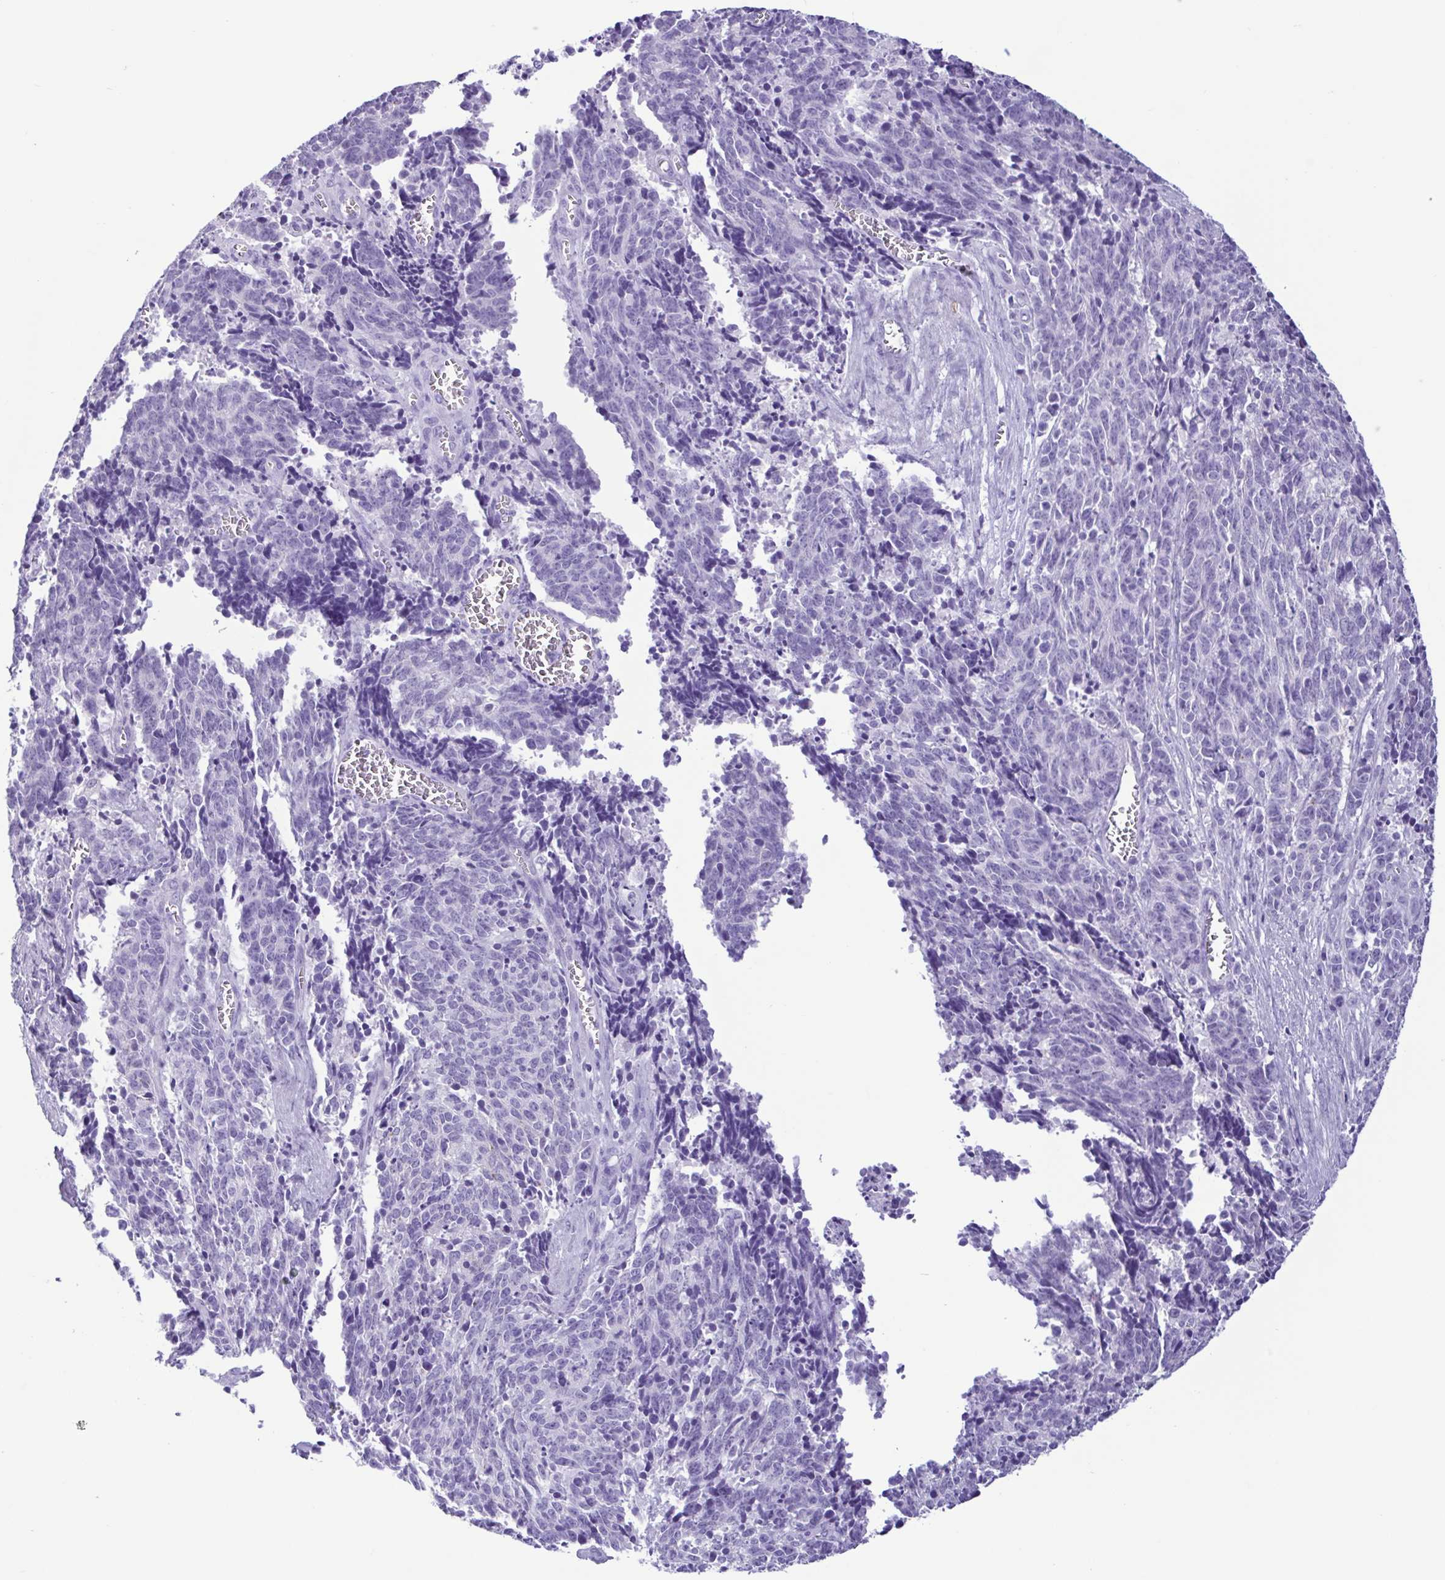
{"staining": {"intensity": "negative", "quantity": "none", "location": "none"}, "tissue": "cervical cancer", "cell_type": "Tumor cells", "image_type": "cancer", "snomed": [{"axis": "morphology", "description": "Squamous cell carcinoma, NOS"}, {"axis": "topography", "description": "Cervix"}], "caption": "Image shows no significant protein expression in tumor cells of cervical cancer (squamous cell carcinoma).", "gene": "CBY2", "patient": {"sex": "female", "age": 29}}